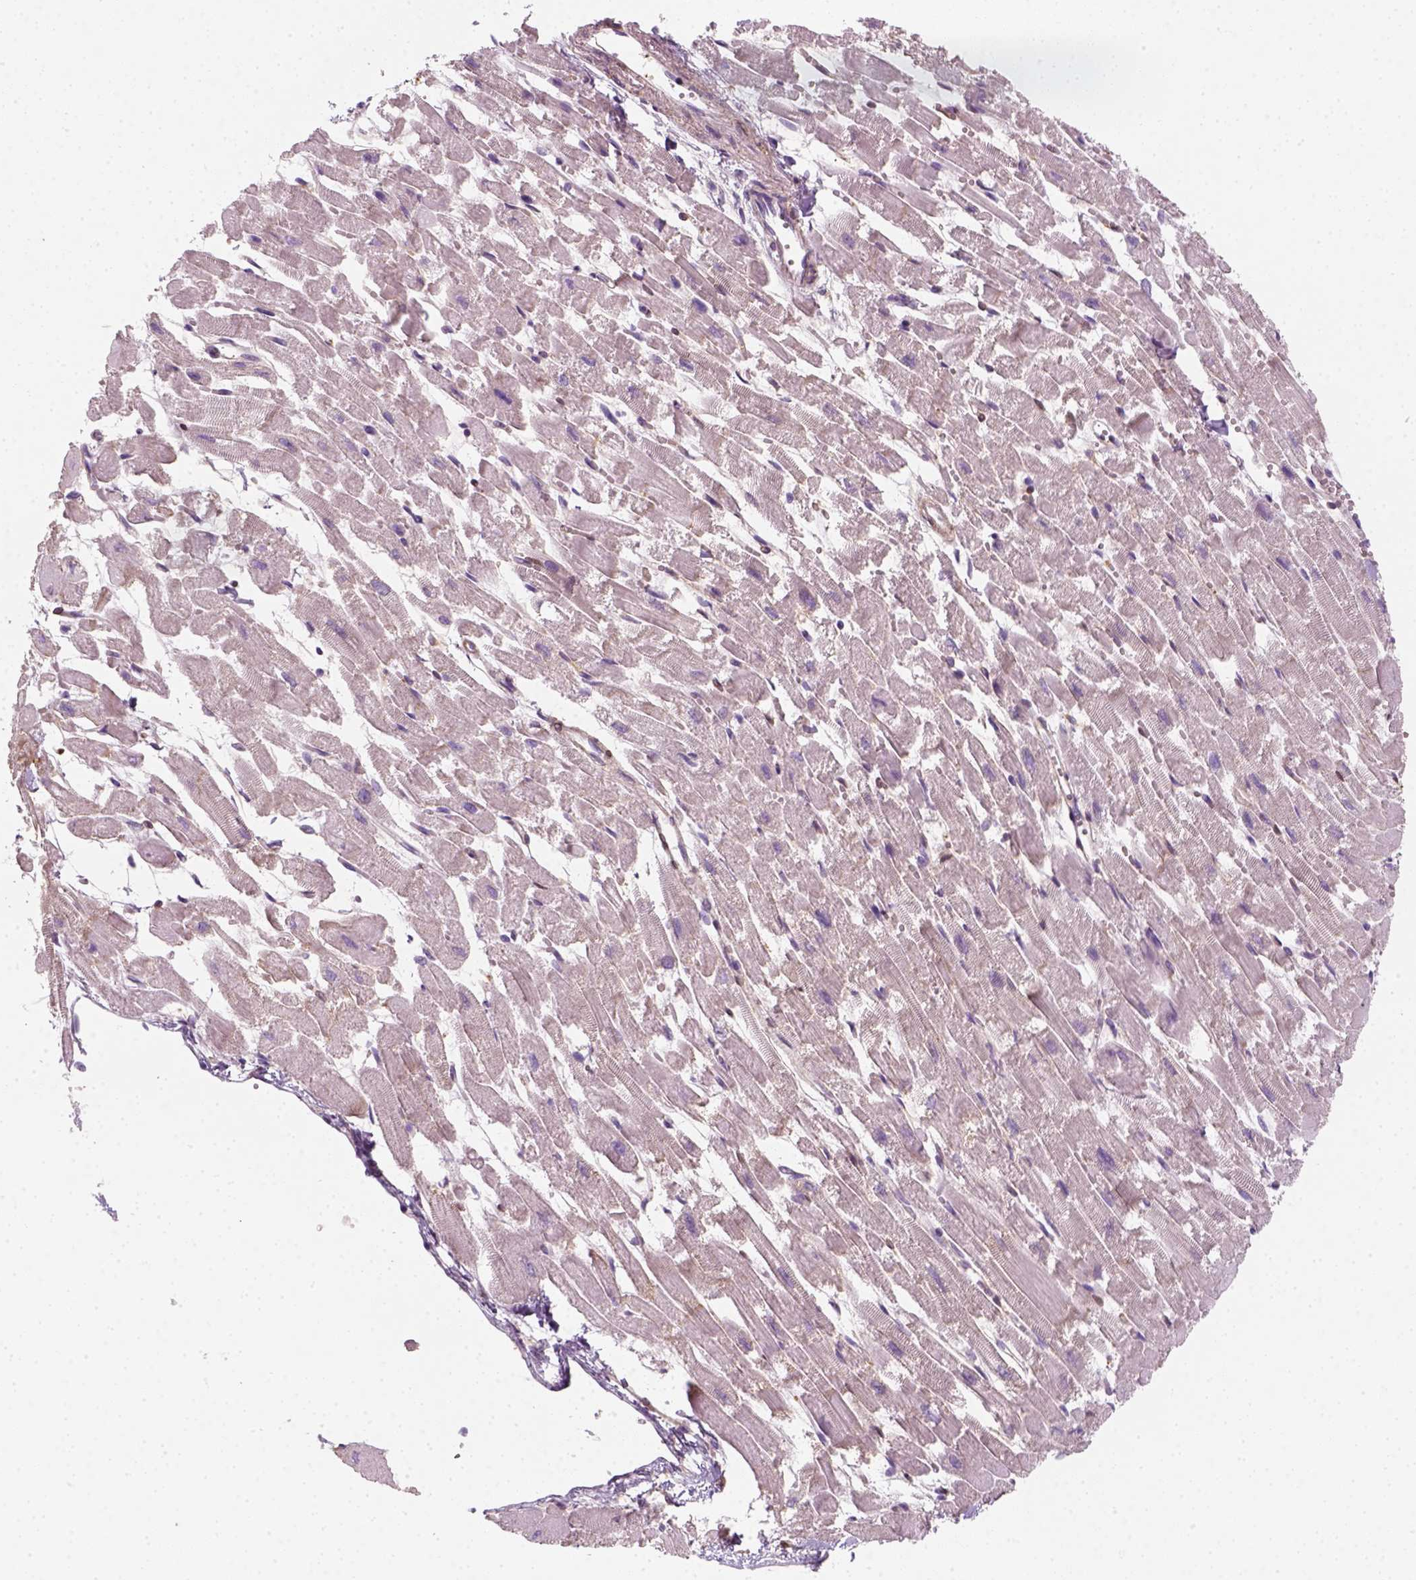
{"staining": {"intensity": "negative", "quantity": "none", "location": "none"}, "tissue": "heart muscle", "cell_type": "Cardiomyocytes", "image_type": "normal", "snomed": [{"axis": "morphology", "description": "Normal tissue, NOS"}, {"axis": "topography", "description": "Heart"}], "caption": "This is an immunohistochemistry micrograph of normal heart muscle. There is no staining in cardiomyocytes.", "gene": "FAM163B", "patient": {"sex": "female", "age": 52}}